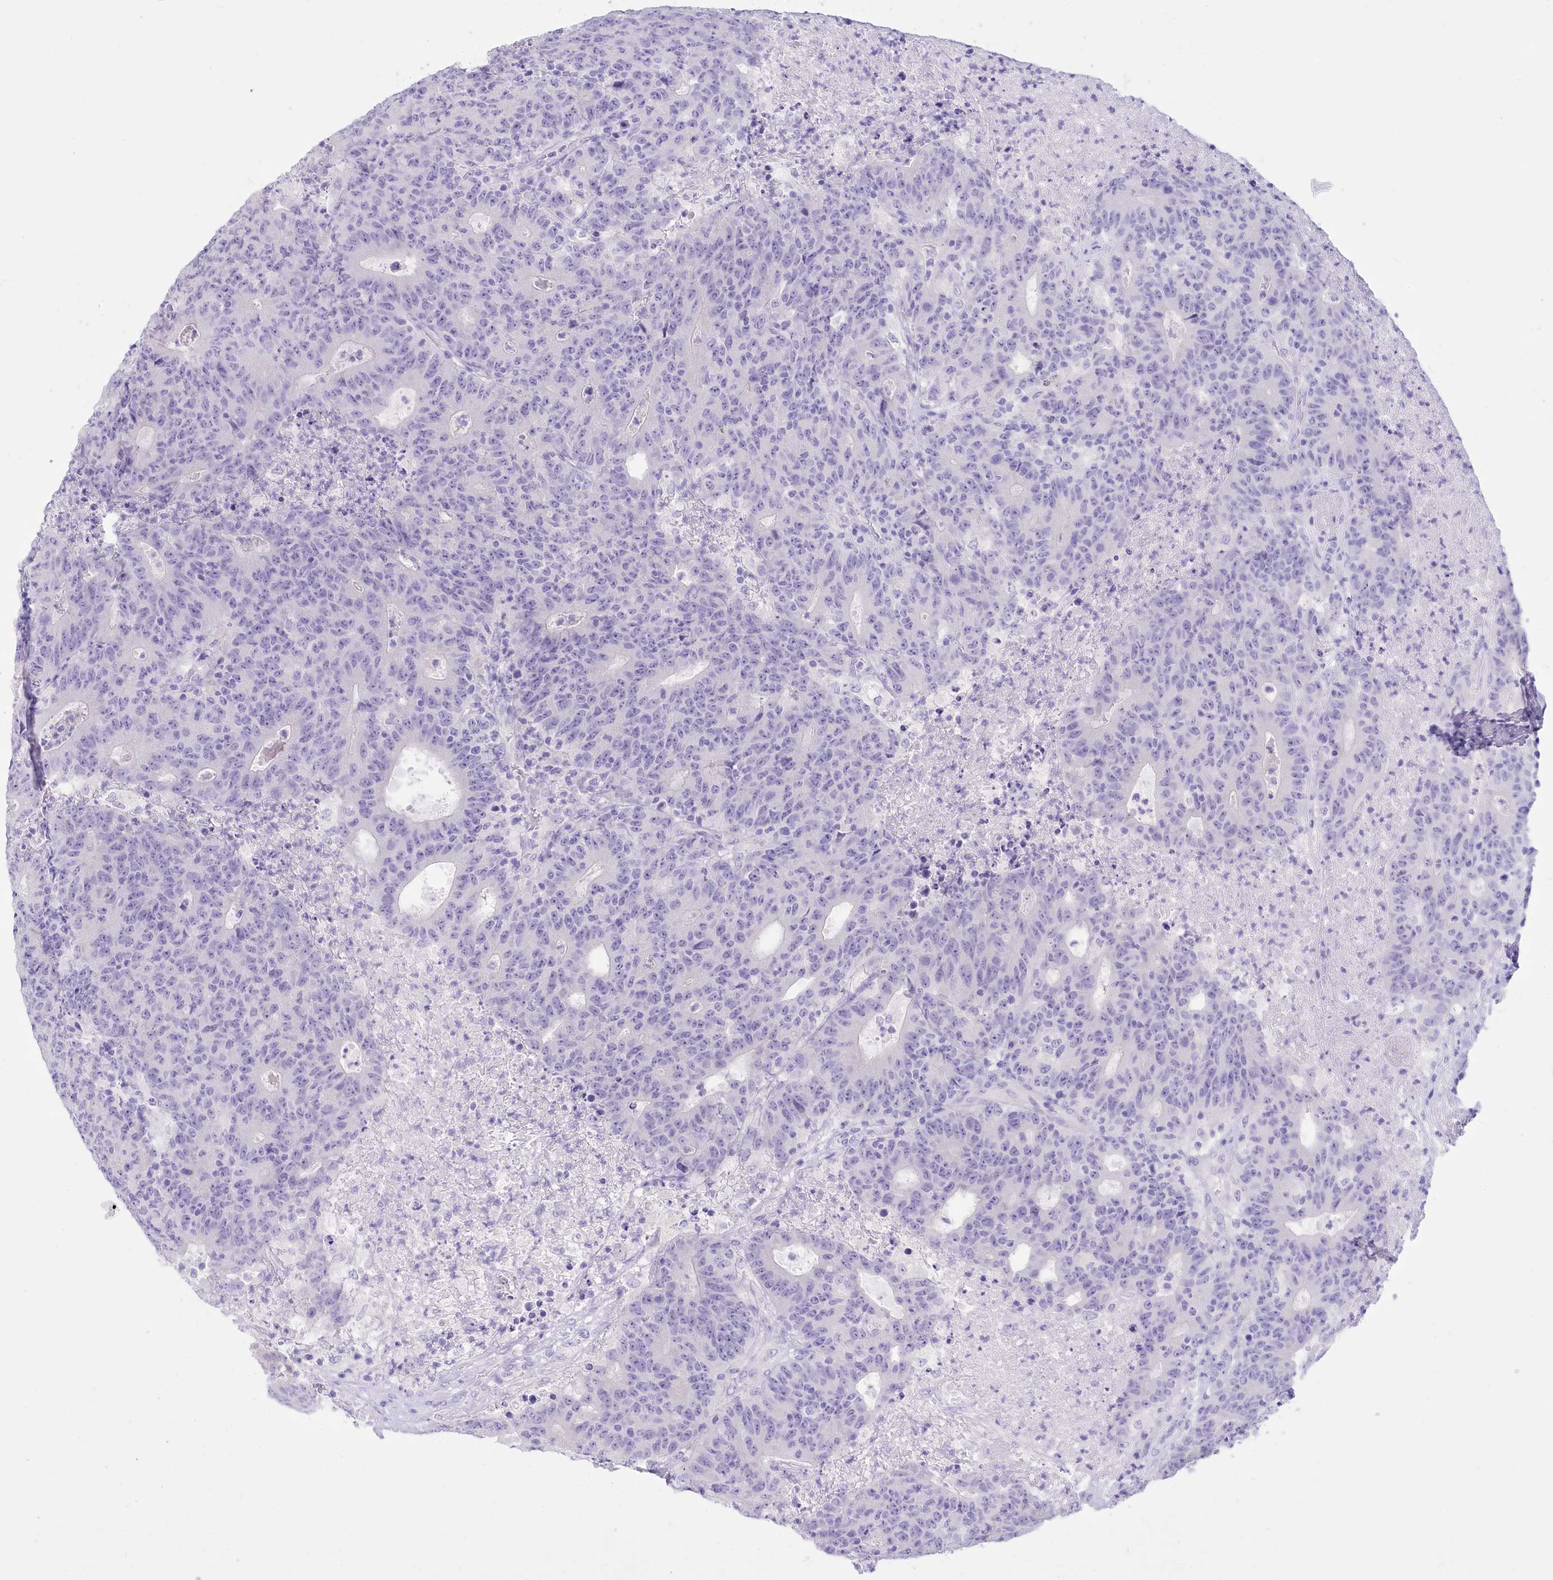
{"staining": {"intensity": "negative", "quantity": "none", "location": "none"}, "tissue": "colorectal cancer", "cell_type": "Tumor cells", "image_type": "cancer", "snomed": [{"axis": "morphology", "description": "Adenocarcinoma, NOS"}, {"axis": "topography", "description": "Colon"}], "caption": "A micrograph of human colorectal adenocarcinoma is negative for staining in tumor cells.", "gene": "PBLD", "patient": {"sex": "female", "age": 75}}